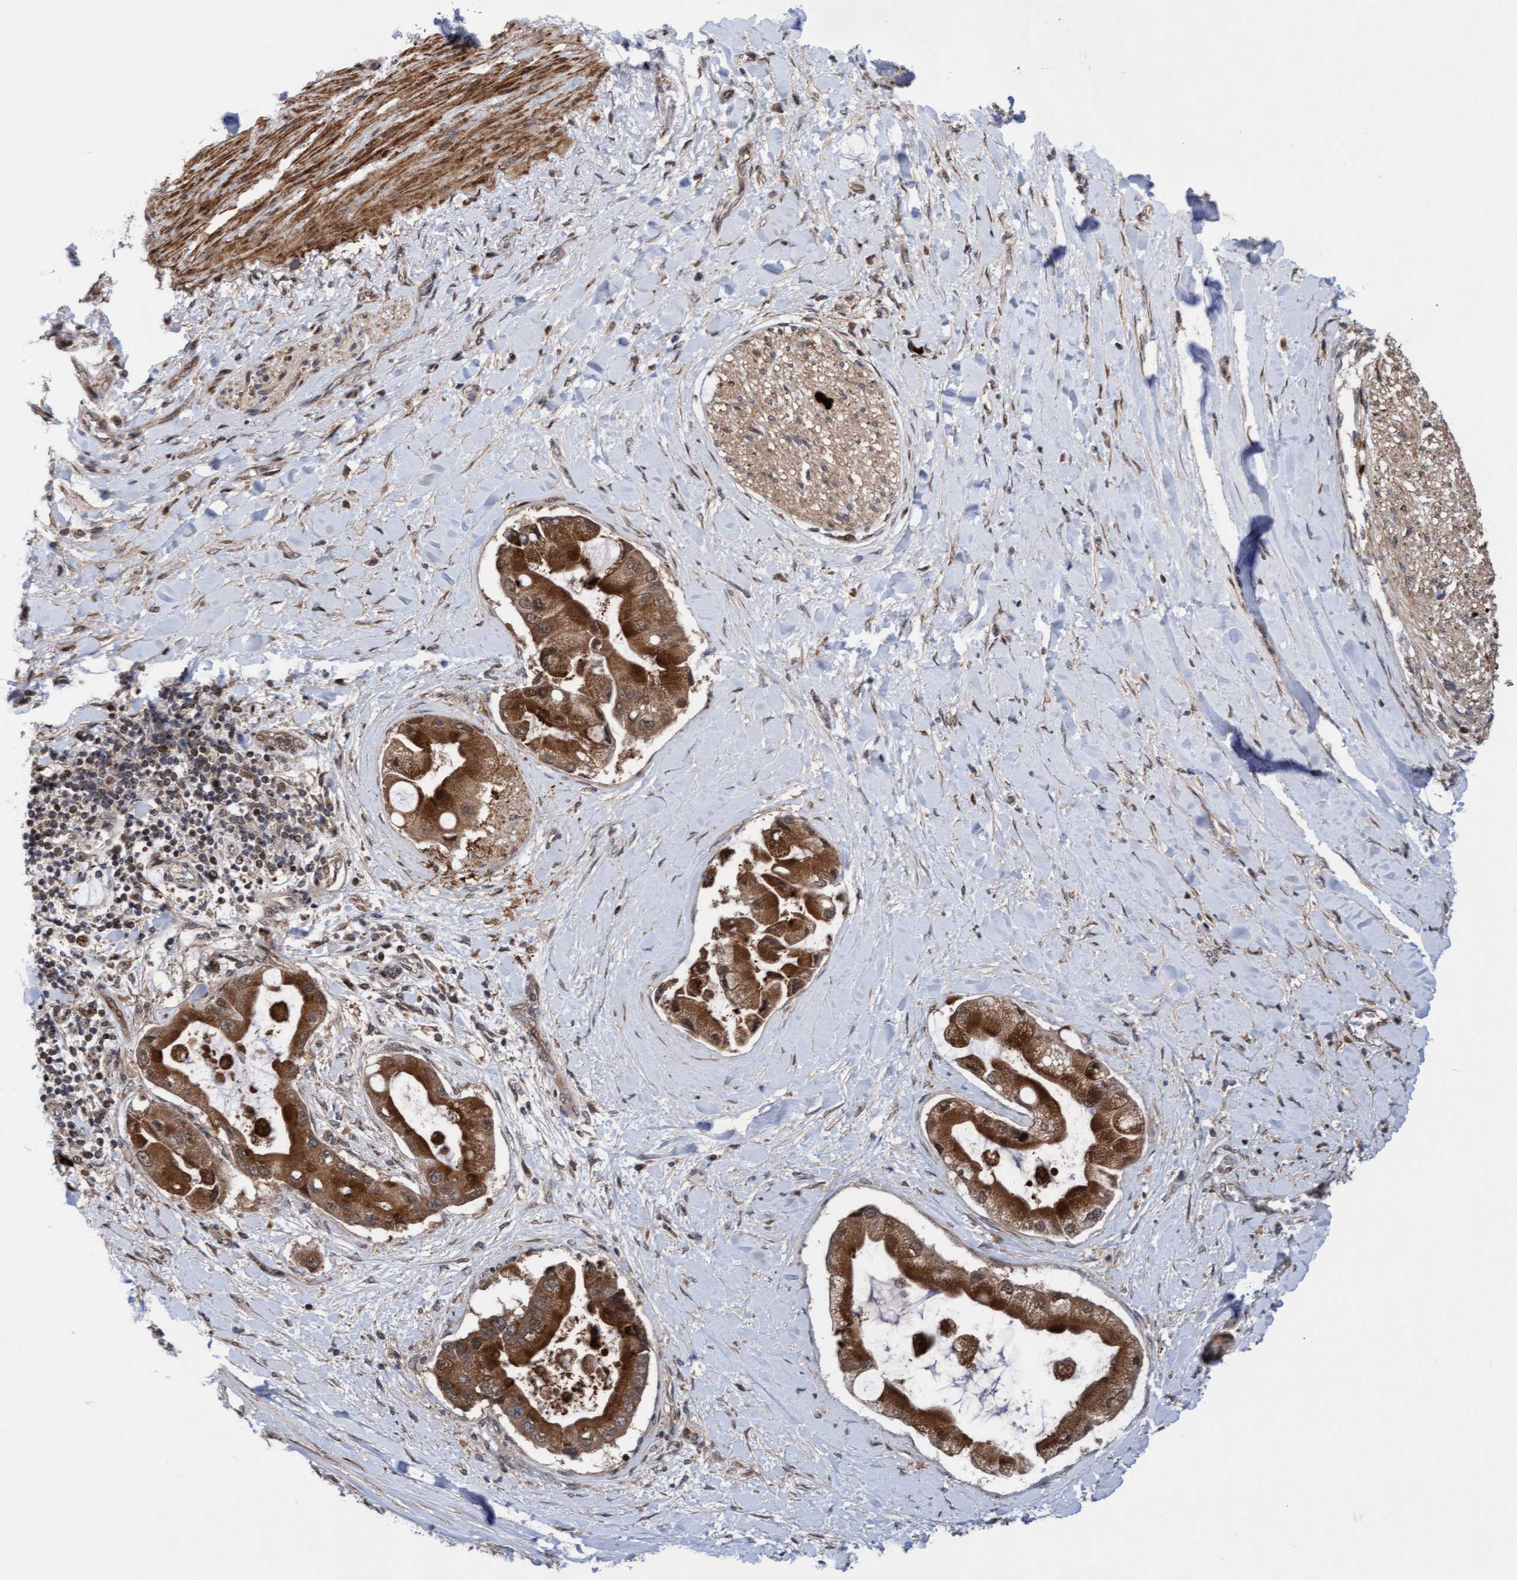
{"staining": {"intensity": "strong", "quantity": ">75%", "location": "cytoplasmic/membranous"}, "tissue": "liver cancer", "cell_type": "Tumor cells", "image_type": "cancer", "snomed": [{"axis": "morphology", "description": "Cholangiocarcinoma"}, {"axis": "topography", "description": "Liver"}], "caption": "The photomicrograph displays a brown stain indicating the presence of a protein in the cytoplasmic/membranous of tumor cells in liver cholangiocarcinoma.", "gene": "ITFG1", "patient": {"sex": "male", "age": 50}}